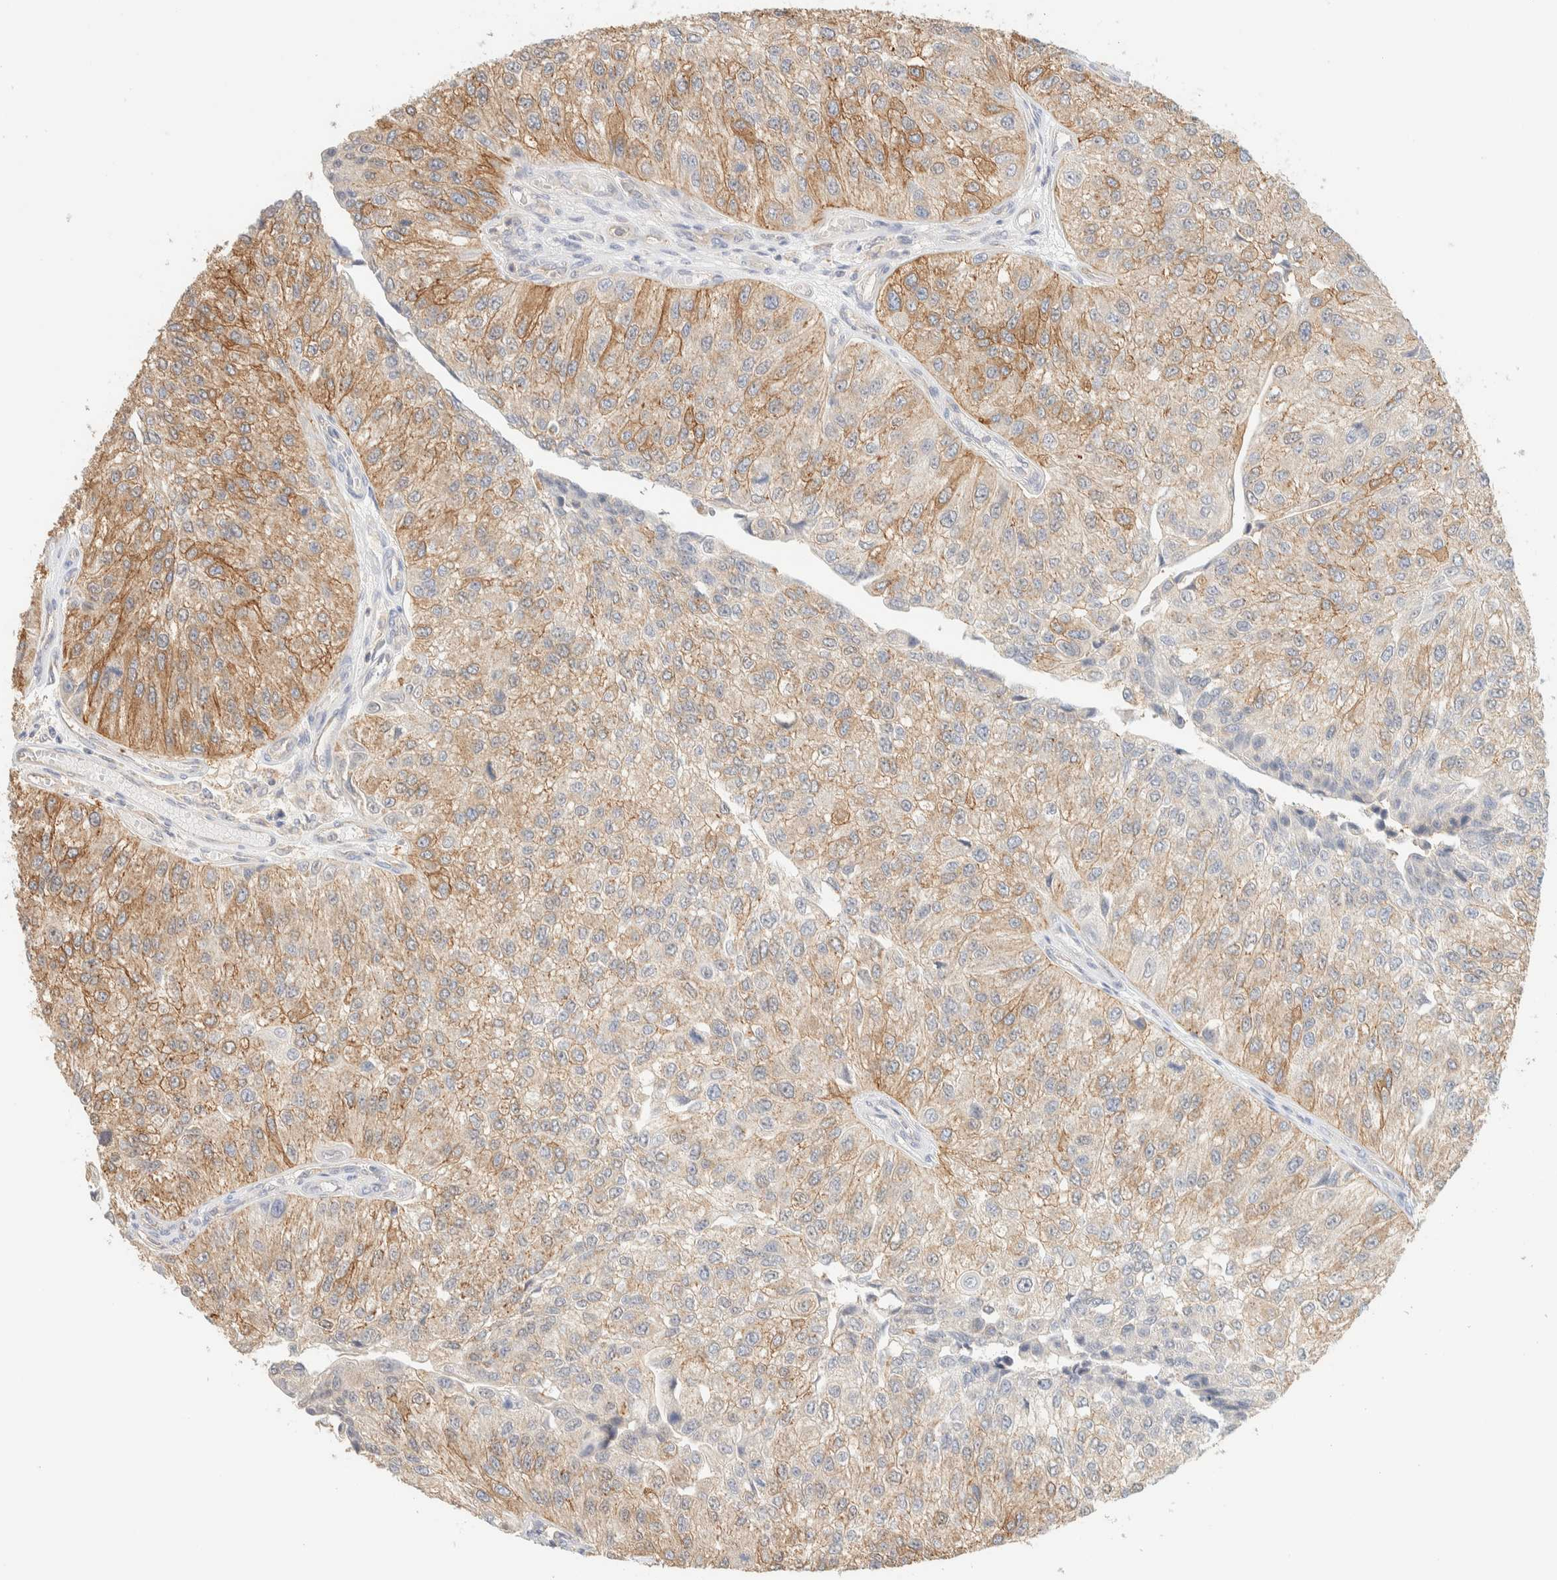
{"staining": {"intensity": "moderate", "quantity": ">75%", "location": "cytoplasmic/membranous"}, "tissue": "urothelial cancer", "cell_type": "Tumor cells", "image_type": "cancer", "snomed": [{"axis": "morphology", "description": "Urothelial carcinoma, High grade"}, {"axis": "topography", "description": "Kidney"}, {"axis": "topography", "description": "Urinary bladder"}], "caption": "There is medium levels of moderate cytoplasmic/membranous positivity in tumor cells of high-grade urothelial carcinoma, as demonstrated by immunohistochemical staining (brown color).", "gene": "TBC1D8B", "patient": {"sex": "male", "age": 77}}